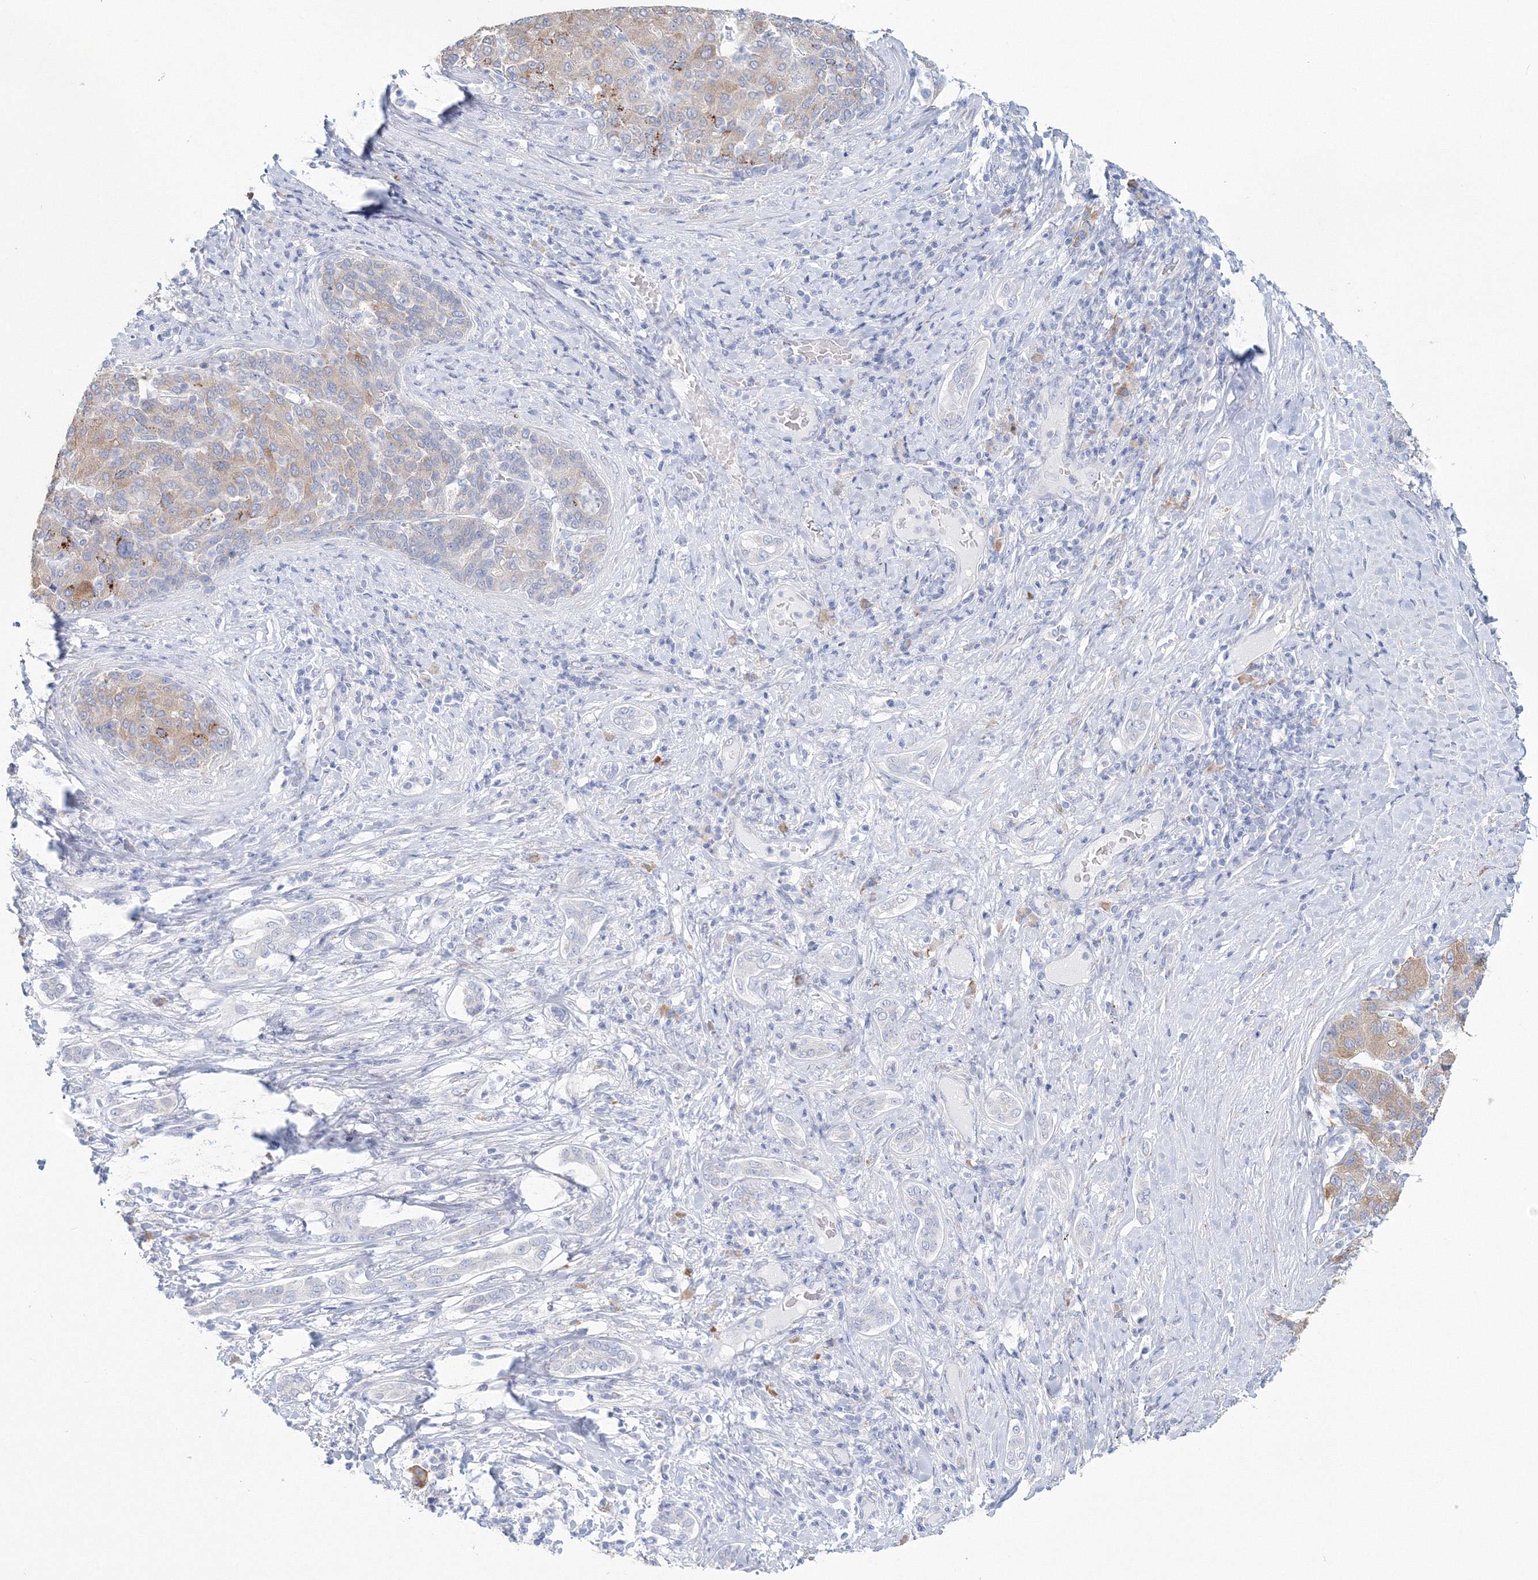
{"staining": {"intensity": "moderate", "quantity": "25%-75%", "location": "cytoplasmic/membranous"}, "tissue": "liver cancer", "cell_type": "Tumor cells", "image_type": "cancer", "snomed": [{"axis": "morphology", "description": "Carcinoma, Hepatocellular, NOS"}, {"axis": "topography", "description": "Liver"}], "caption": "Liver hepatocellular carcinoma stained for a protein (brown) displays moderate cytoplasmic/membranous positive expression in approximately 25%-75% of tumor cells.", "gene": "VSIG1", "patient": {"sex": "male", "age": 65}}